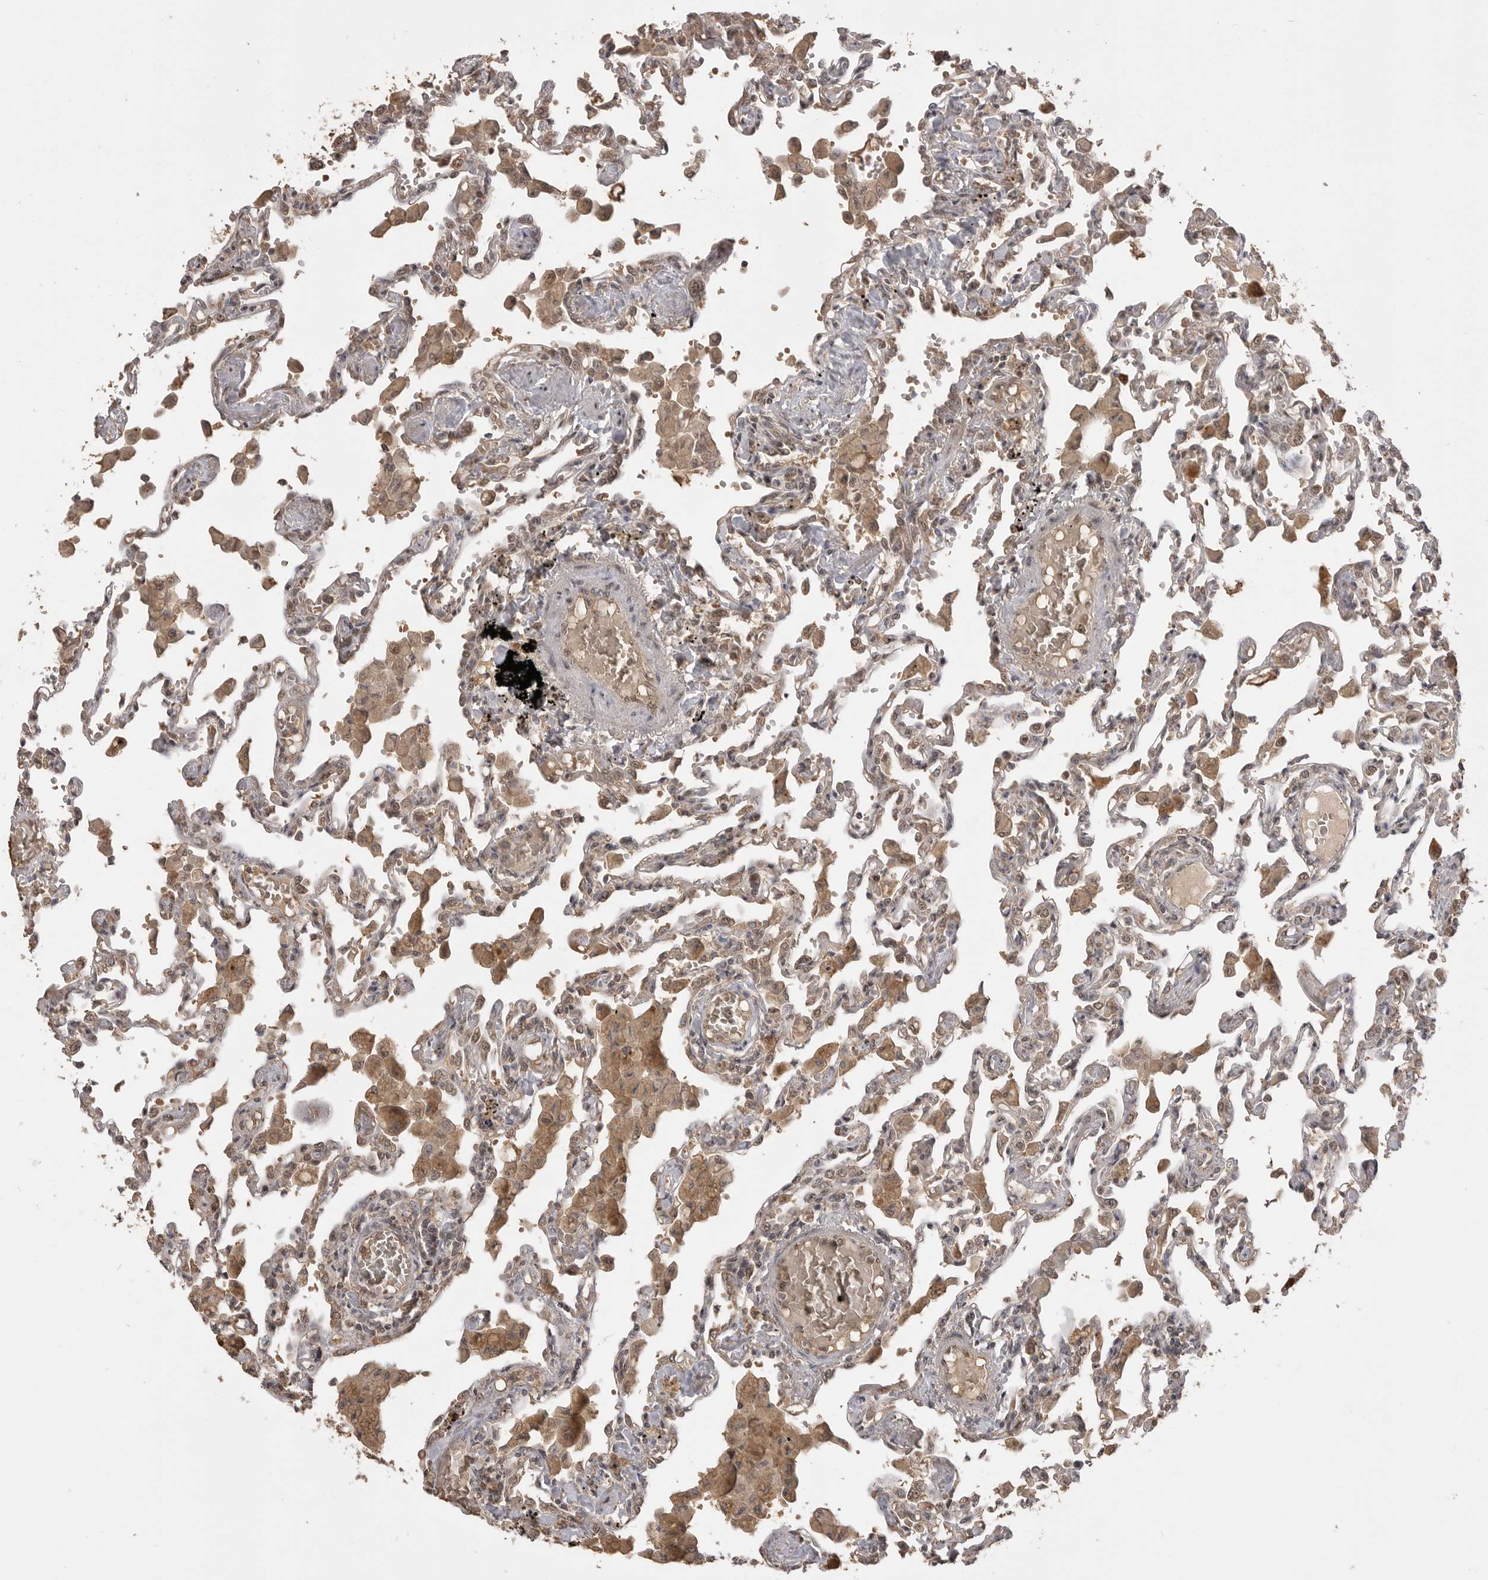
{"staining": {"intensity": "weak", "quantity": "25%-75%", "location": "cytoplasmic/membranous"}, "tissue": "lung", "cell_type": "Alveolar cells", "image_type": "normal", "snomed": [{"axis": "morphology", "description": "Normal tissue, NOS"}, {"axis": "topography", "description": "Bronchus"}, {"axis": "topography", "description": "Lung"}], "caption": "Immunohistochemical staining of normal human lung reveals weak cytoplasmic/membranous protein positivity in about 25%-75% of alveolar cells. (DAB IHC, brown staining for protein, blue staining for nuclei).", "gene": "ASPSCR1", "patient": {"sex": "female", "age": 49}}